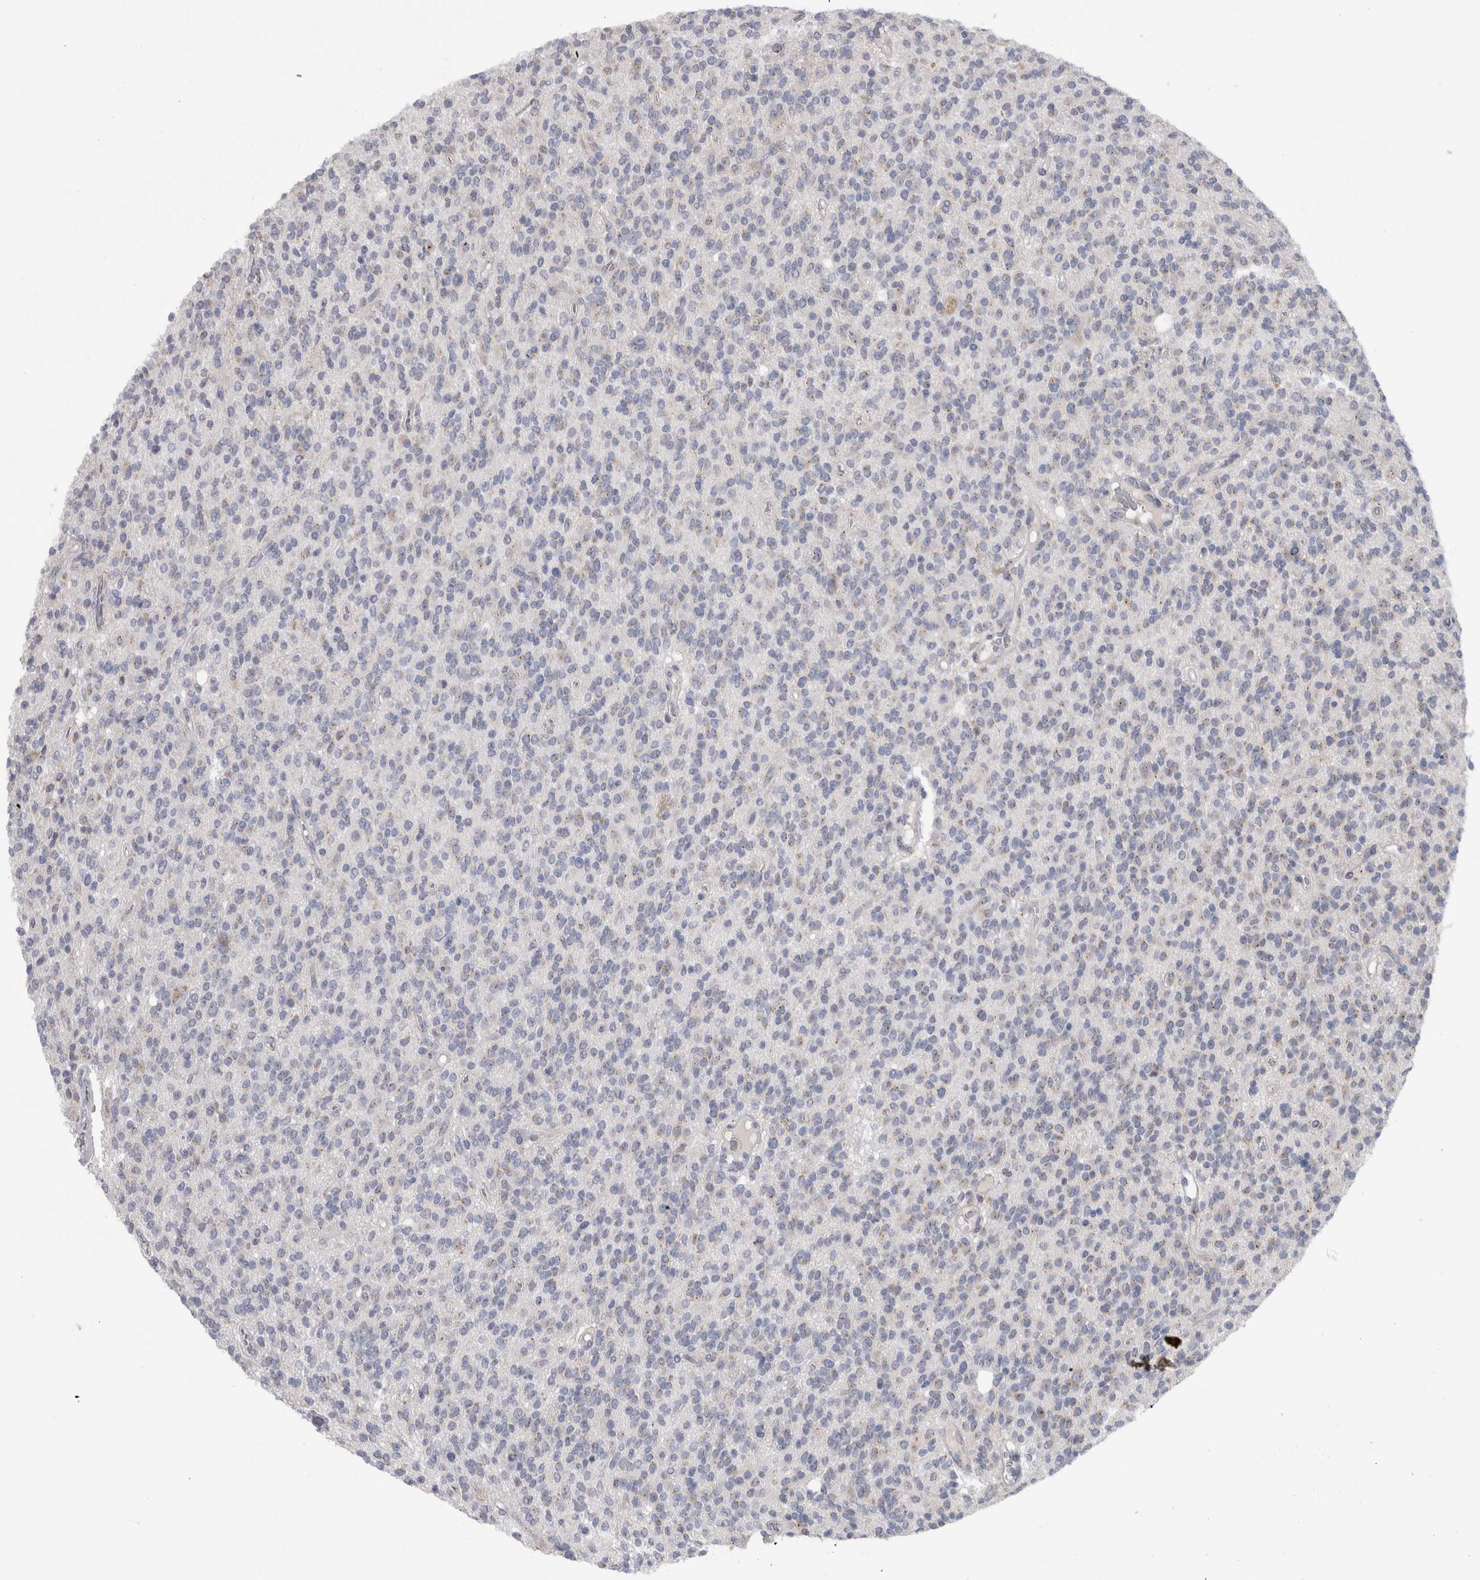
{"staining": {"intensity": "negative", "quantity": "none", "location": "none"}, "tissue": "glioma", "cell_type": "Tumor cells", "image_type": "cancer", "snomed": [{"axis": "morphology", "description": "Glioma, malignant, High grade"}, {"axis": "topography", "description": "Brain"}], "caption": "DAB immunohistochemical staining of malignant high-grade glioma exhibits no significant staining in tumor cells.", "gene": "ZNF341", "patient": {"sex": "male", "age": 34}}